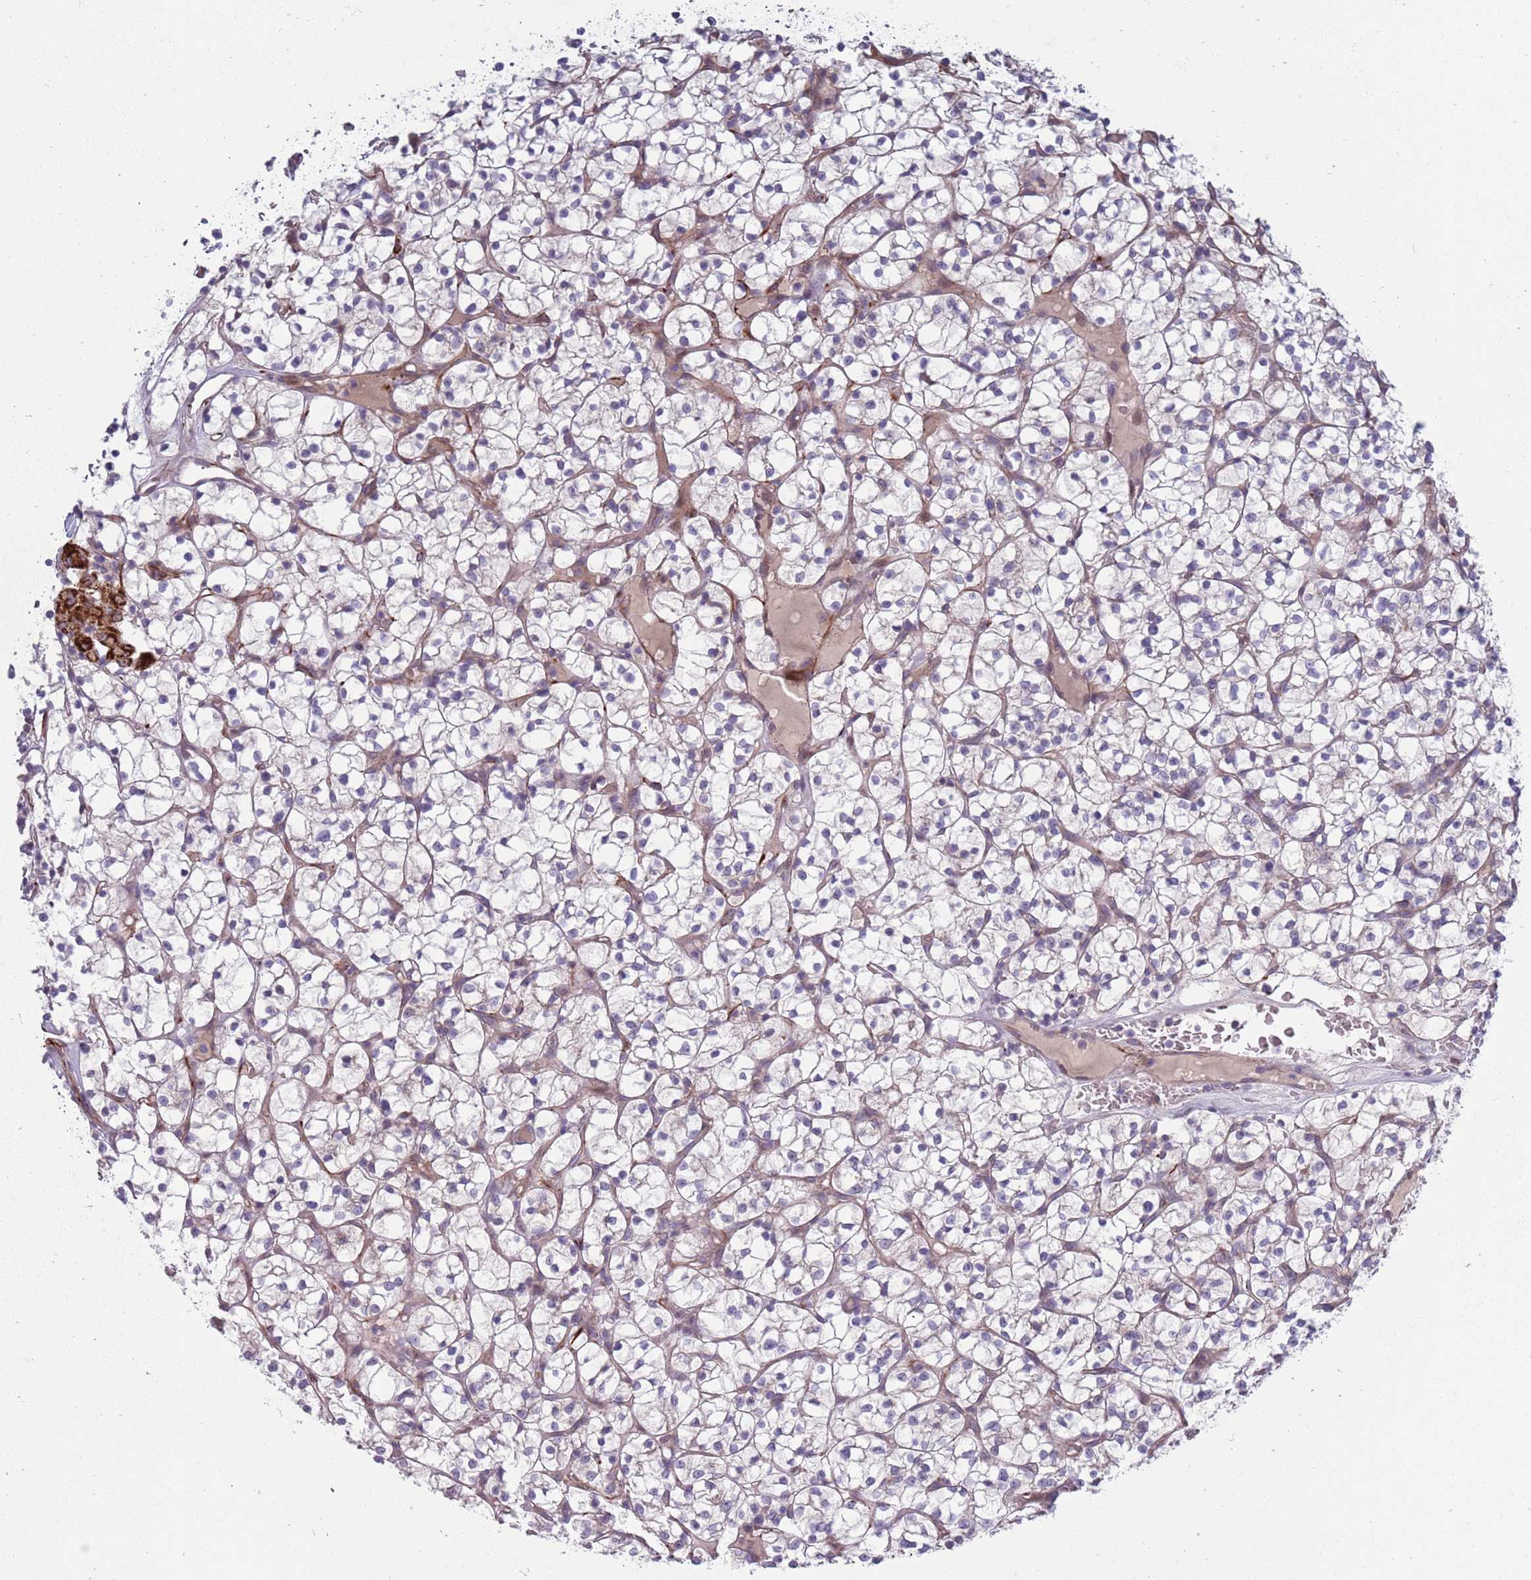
{"staining": {"intensity": "negative", "quantity": "none", "location": "none"}, "tissue": "renal cancer", "cell_type": "Tumor cells", "image_type": "cancer", "snomed": [{"axis": "morphology", "description": "Adenocarcinoma, NOS"}, {"axis": "topography", "description": "Kidney"}], "caption": "Protein analysis of renal adenocarcinoma shows no significant positivity in tumor cells.", "gene": "TYW1", "patient": {"sex": "female", "age": 64}}